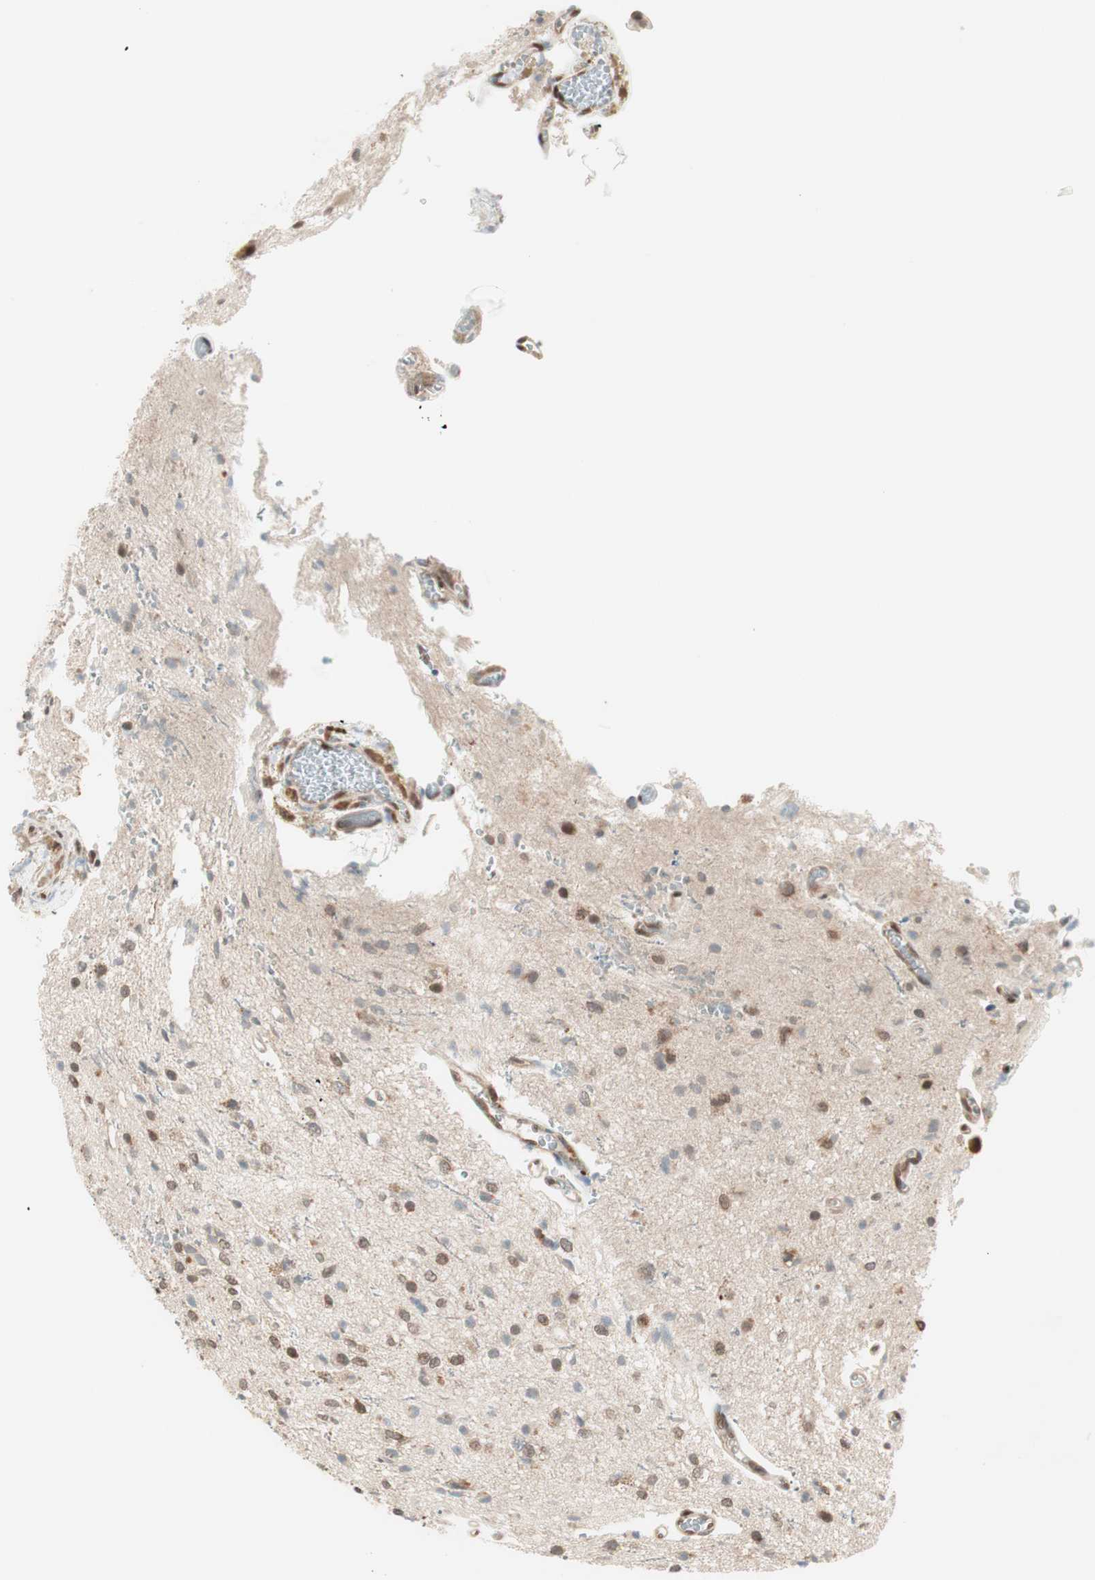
{"staining": {"intensity": "weak", "quantity": "25%-75%", "location": "cytoplasmic/membranous"}, "tissue": "glioma", "cell_type": "Tumor cells", "image_type": "cancer", "snomed": [{"axis": "morphology", "description": "Glioma, malignant, High grade"}, {"axis": "topography", "description": "Brain"}], "caption": "A brown stain shows weak cytoplasmic/membranous staining of a protein in glioma tumor cells.", "gene": "UBE2I", "patient": {"sex": "male", "age": 47}}